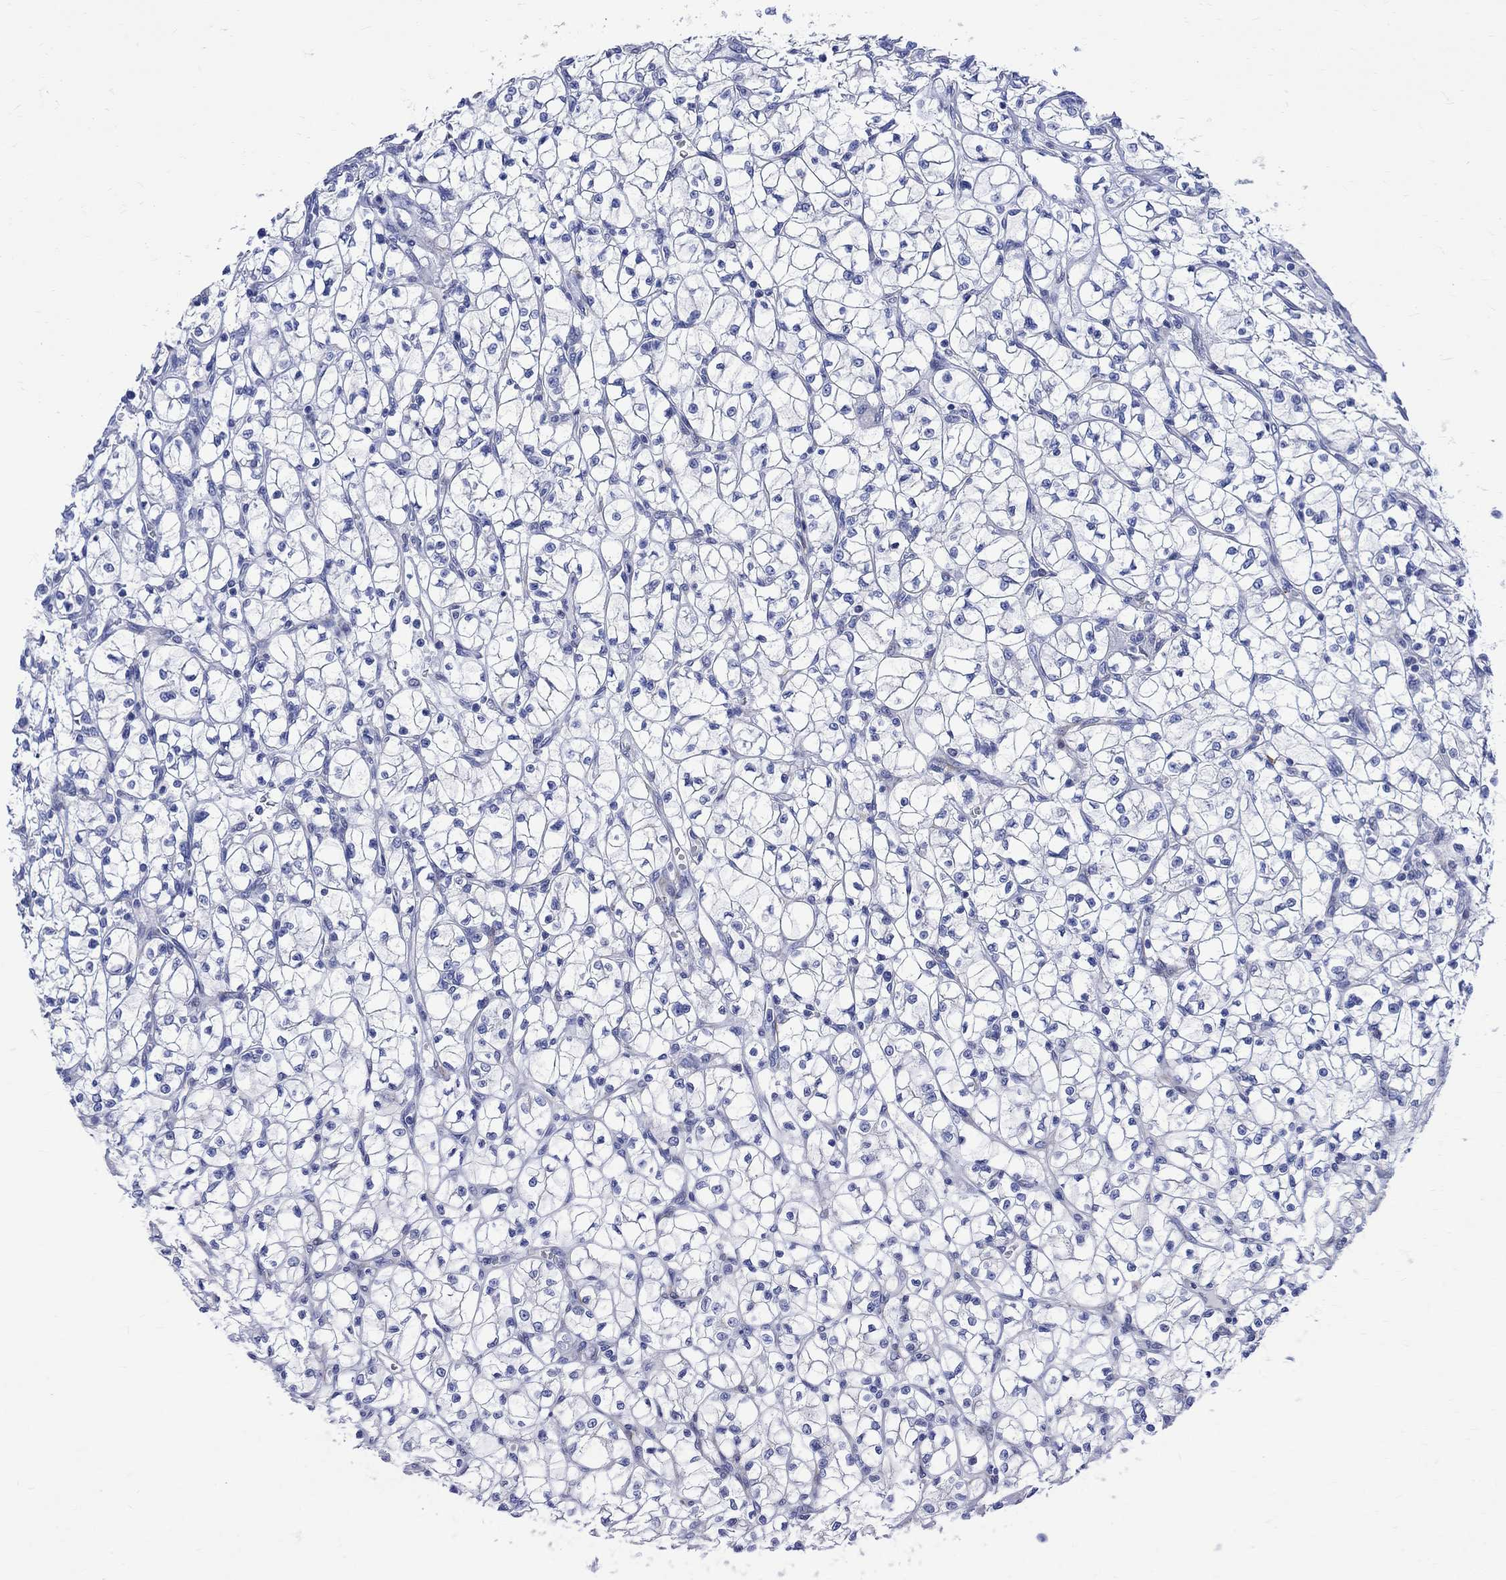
{"staining": {"intensity": "negative", "quantity": "none", "location": "none"}, "tissue": "renal cancer", "cell_type": "Tumor cells", "image_type": "cancer", "snomed": [{"axis": "morphology", "description": "Adenocarcinoma, NOS"}, {"axis": "topography", "description": "Kidney"}], "caption": "This is an immunohistochemistry photomicrograph of renal cancer. There is no staining in tumor cells.", "gene": "PARVB", "patient": {"sex": "female", "age": 64}}